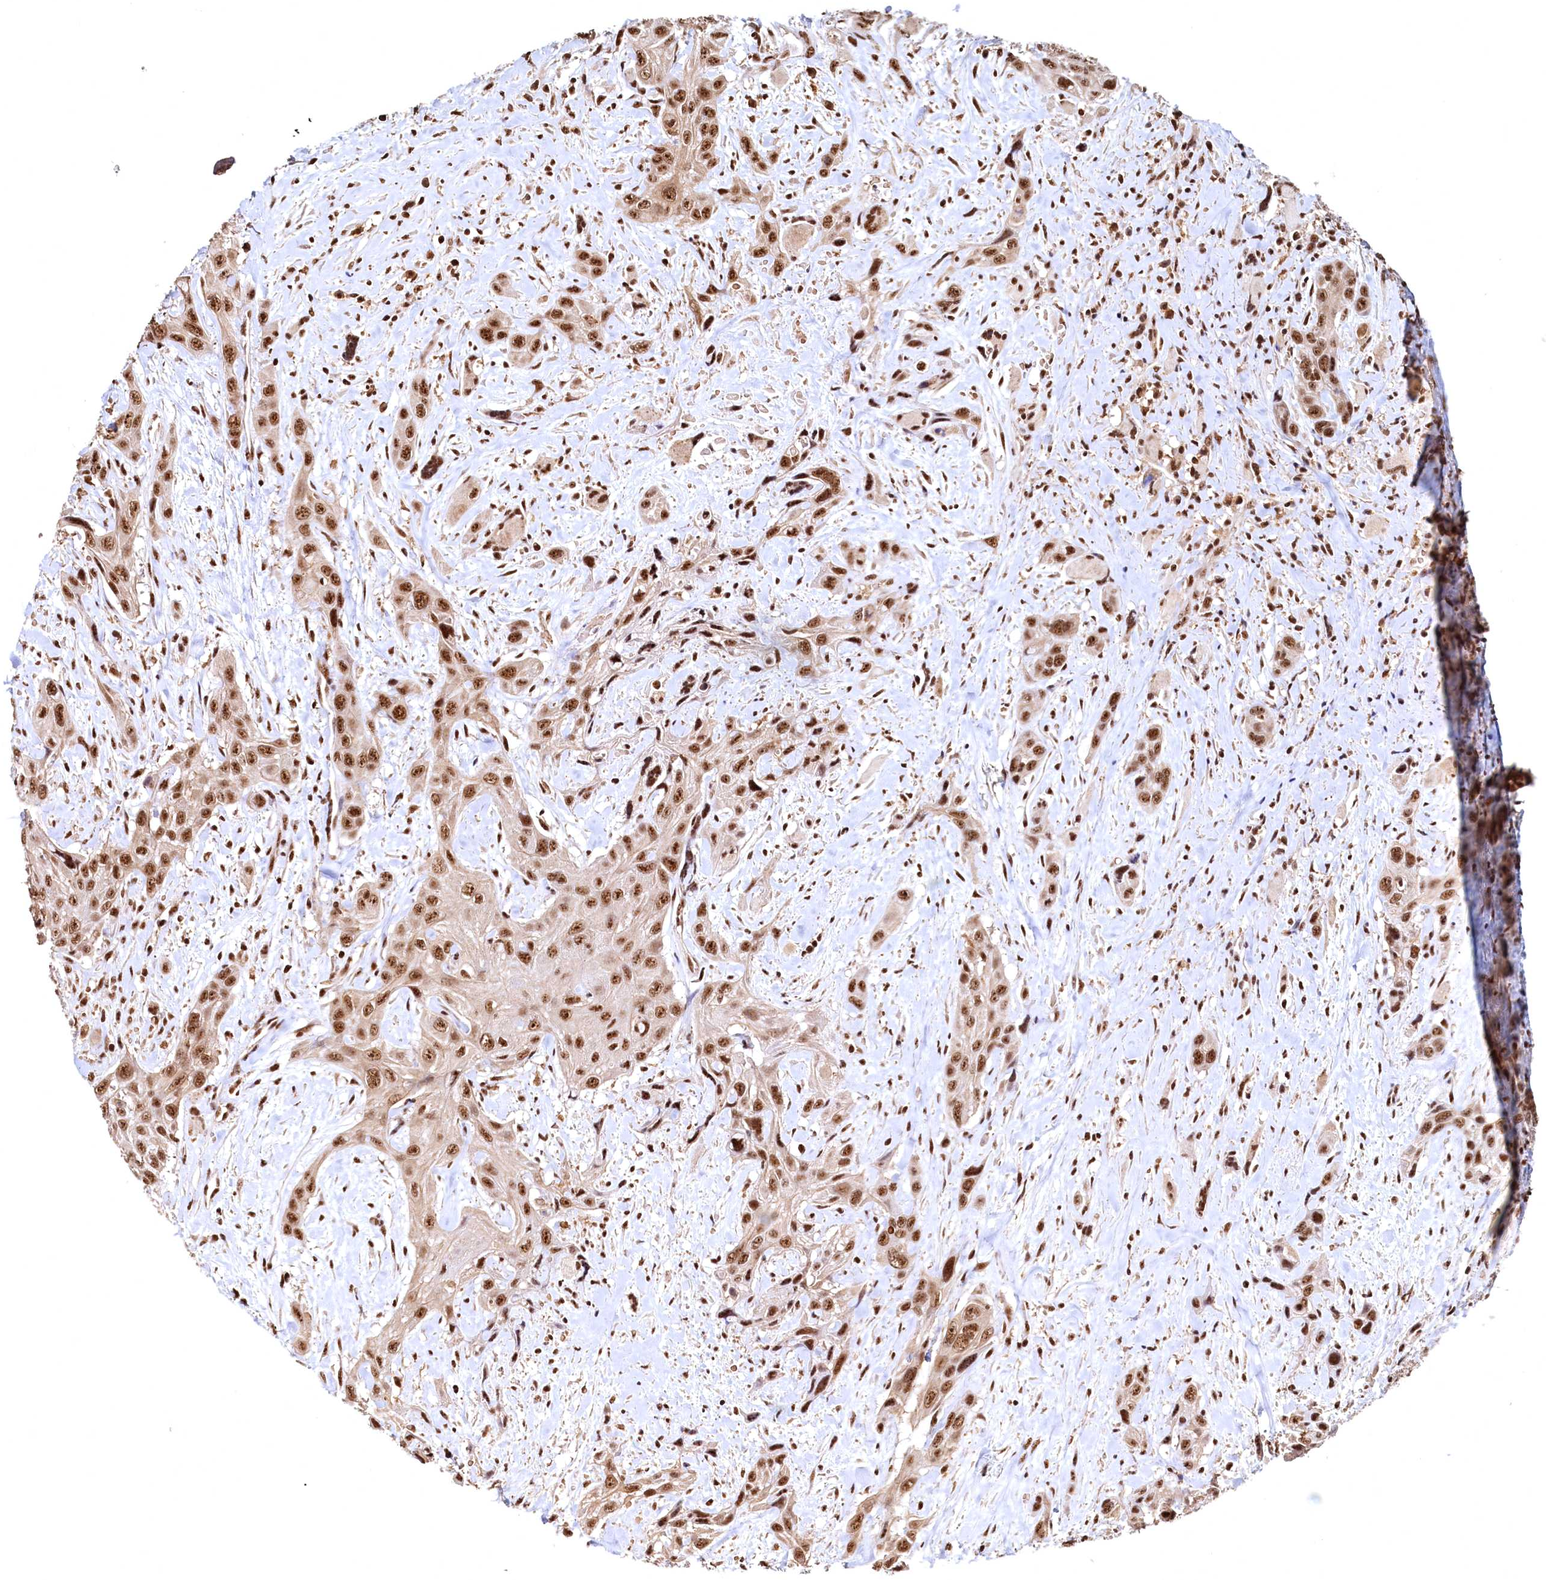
{"staining": {"intensity": "strong", "quantity": ">75%", "location": "nuclear"}, "tissue": "head and neck cancer", "cell_type": "Tumor cells", "image_type": "cancer", "snomed": [{"axis": "morphology", "description": "Squamous cell carcinoma, NOS"}, {"axis": "topography", "description": "Head-Neck"}], "caption": "A high-resolution image shows immunohistochemistry (IHC) staining of squamous cell carcinoma (head and neck), which exhibits strong nuclear positivity in approximately >75% of tumor cells.", "gene": "RSRC2", "patient": {"sex": "male", "age": 81}}